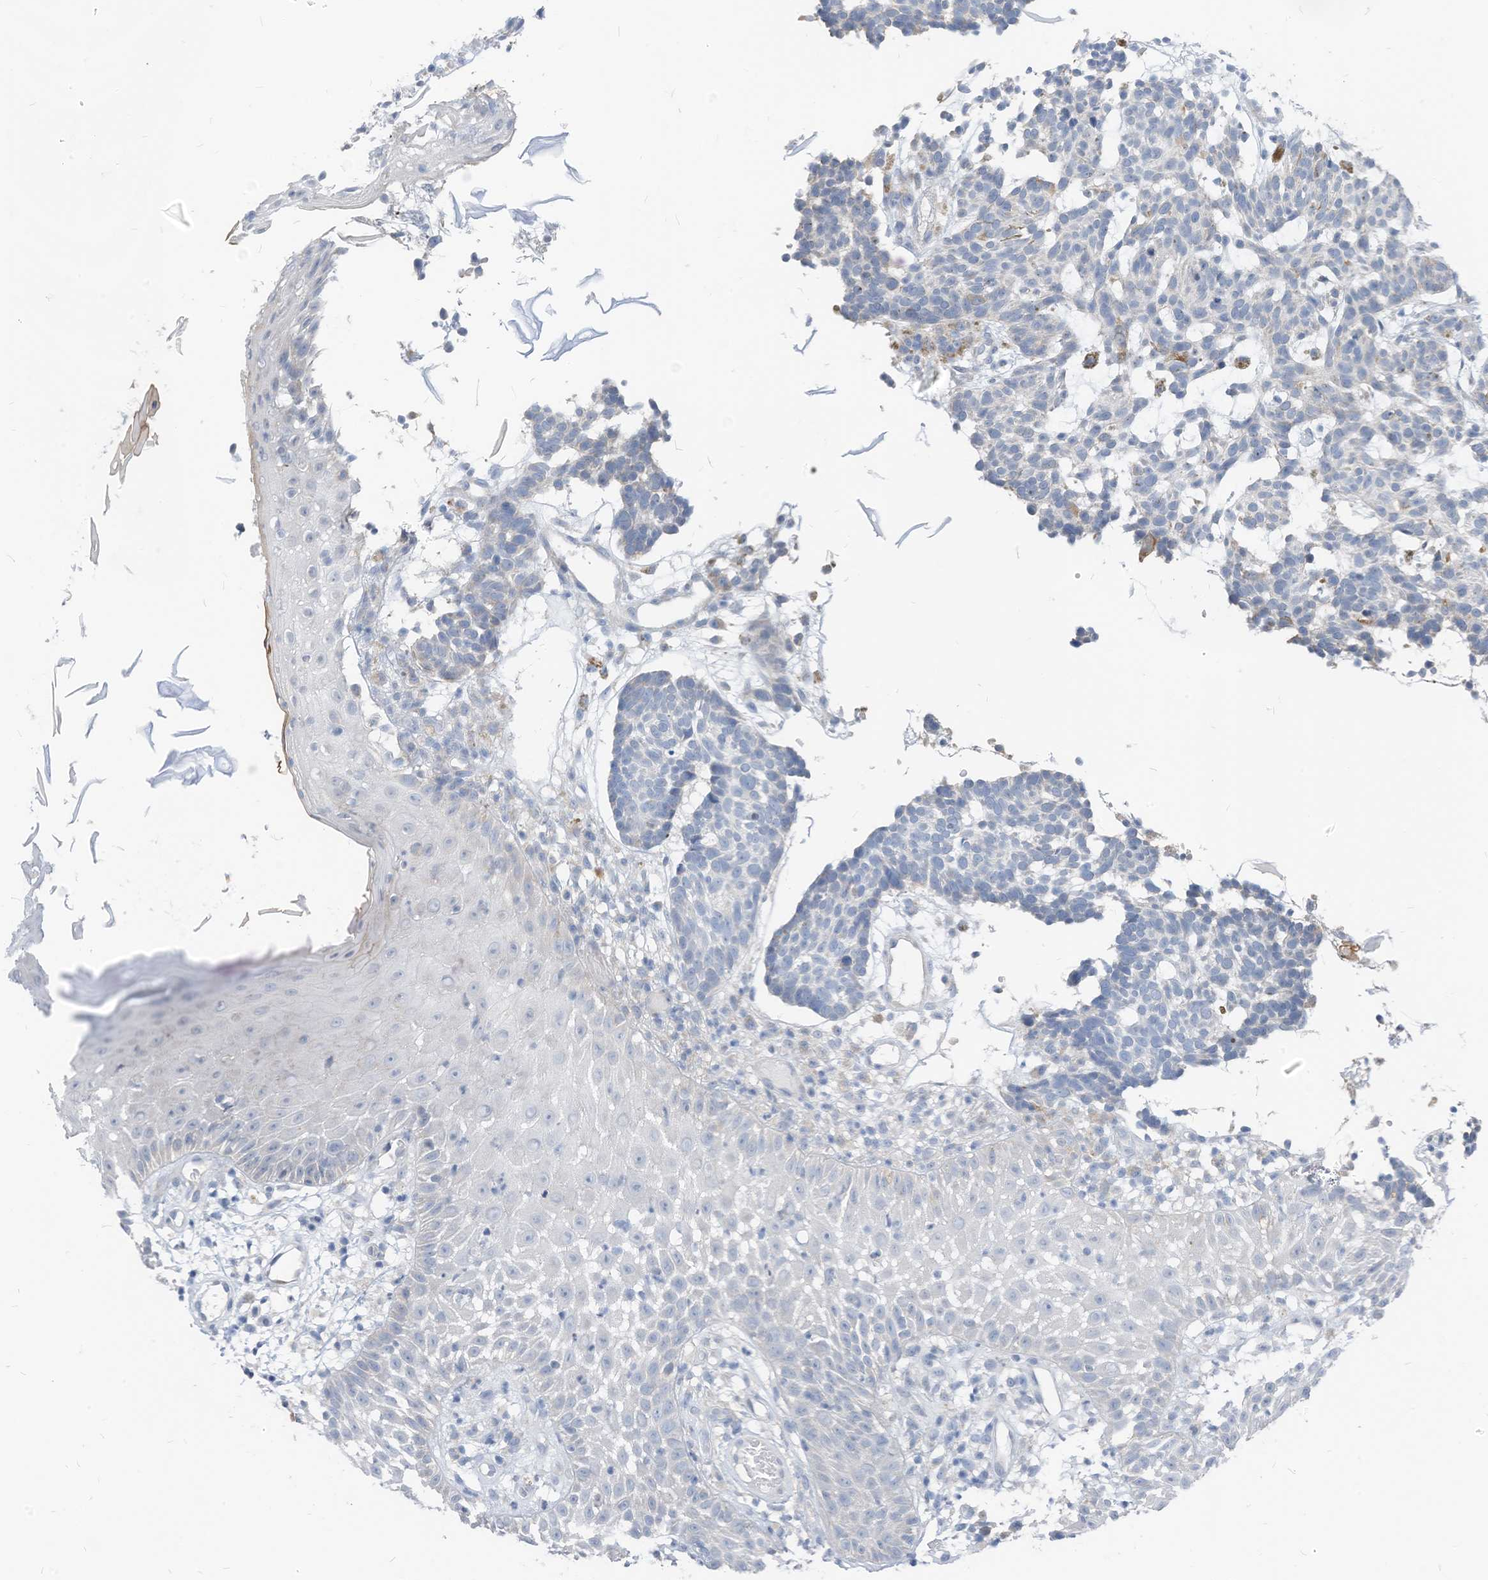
{"staining": {"intensity": "negative", "quantity": "none", "location": "none"}, "tissue": "skin cancer", "cell_type": "Tumor cells", "image_type": "cancer", "snomed": [{"axis": "morphology", "description": "Basal cell carcinoma"}, {"axis": "topography", "description": "Skin"}], "caption": "This is an immunohistochemistry photomicrograph of human skin cancer. There is no staining in tumor cells.", "gene": "LDAH", "patient": {"sex": "male", "age": 85}}